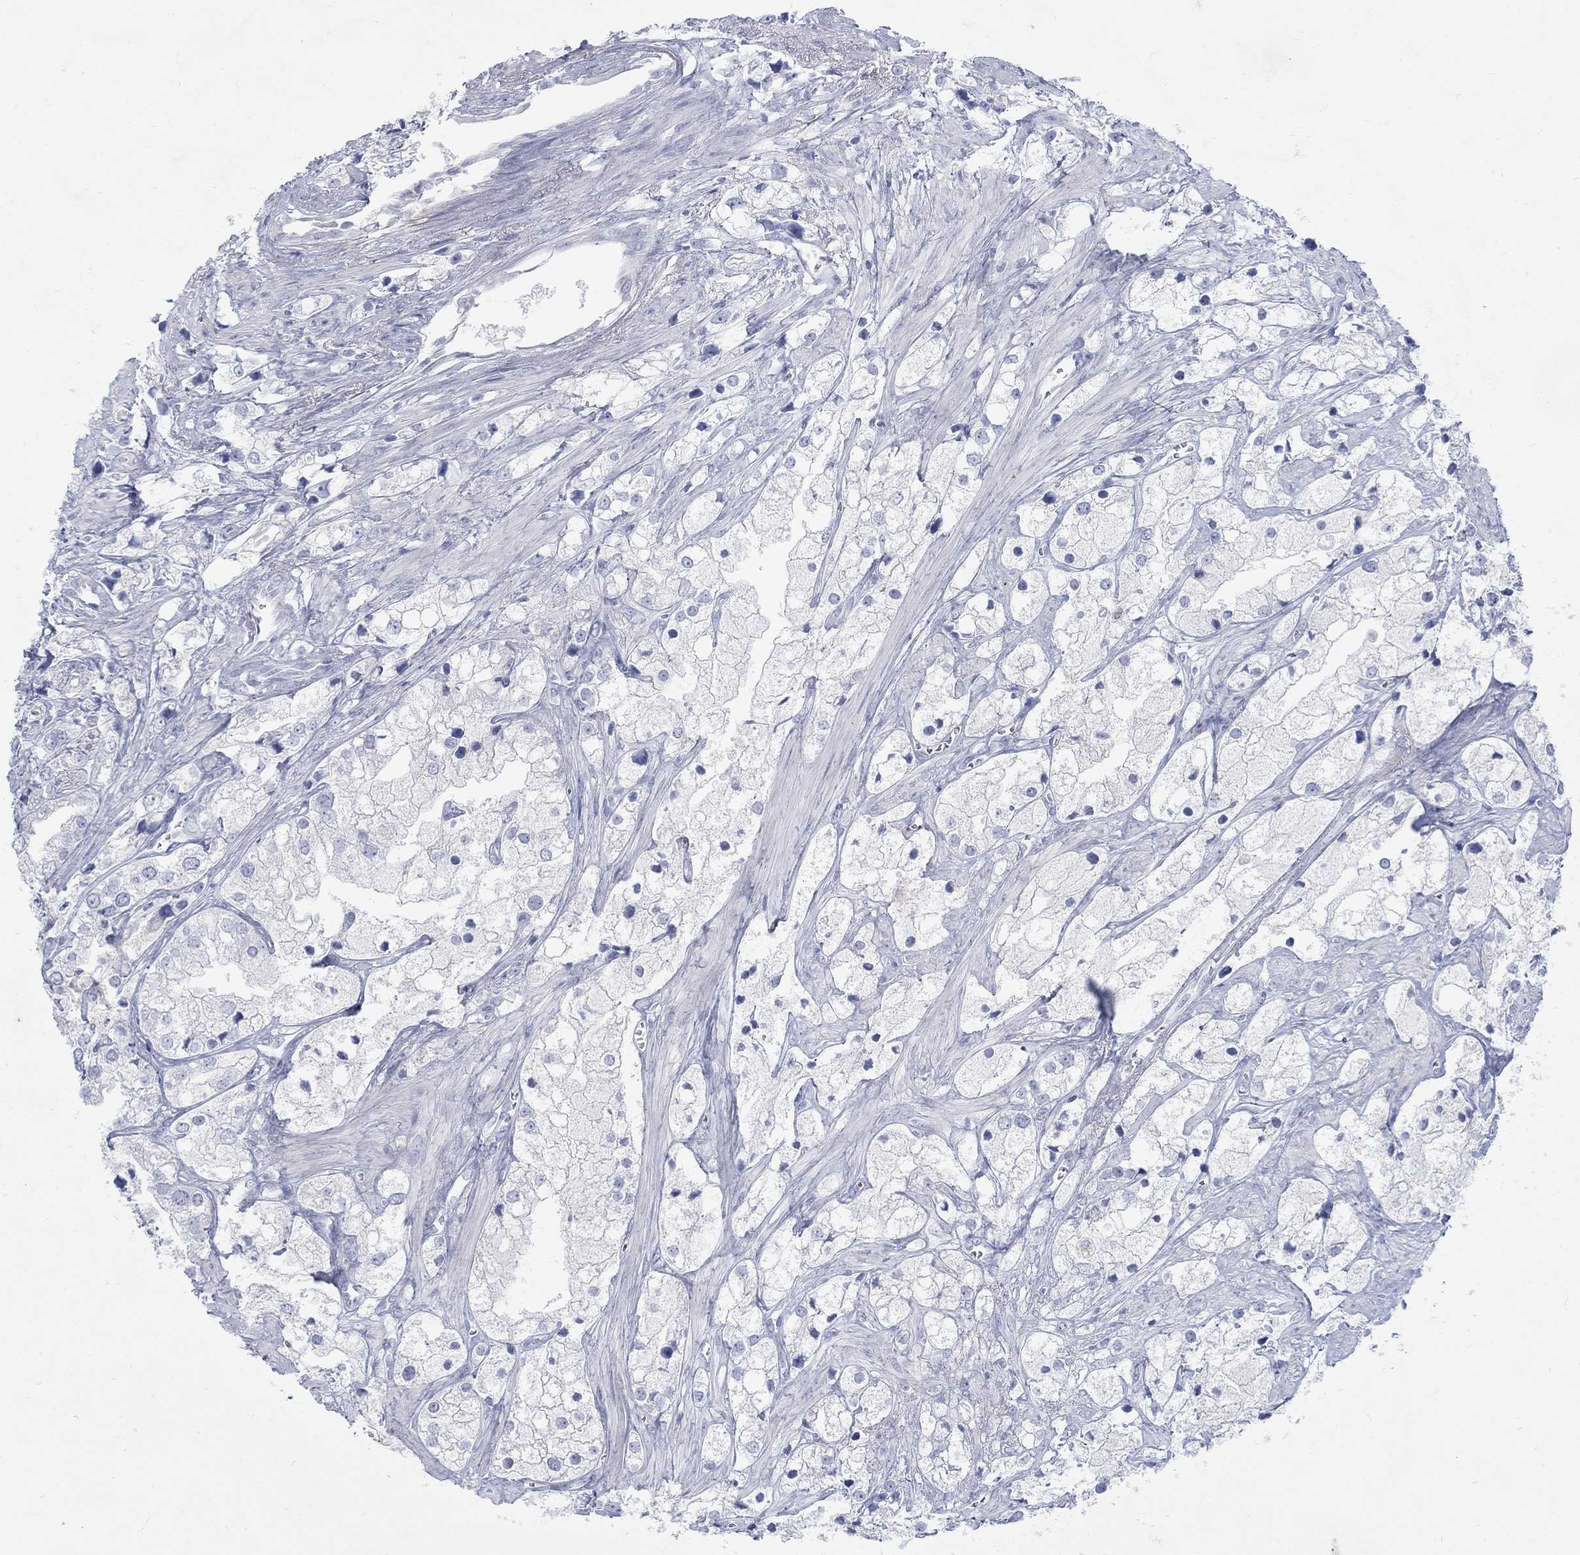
{"staining": {"intensity": "negative", "quantity": "none", "location": "none"}, "tissue": "prostate cancer", "cell_type": "Tumor cells", "image_type": "cancer", "snomed": [{"axis": "morphology", "description": "Adenocarcinoma, NOS"}, {"axis": "topography", "description": "Prostate and seminal vesicle, NOS"}, {"axis": "topography", "description": "Prostate"}], "caption": "Human prostate cancer (adenocarcinoma) stained for a protein using IHC displays no expression in tumor cells.", "gene": "RFTN2", "patient": {"sex": "male", "age": 79}}